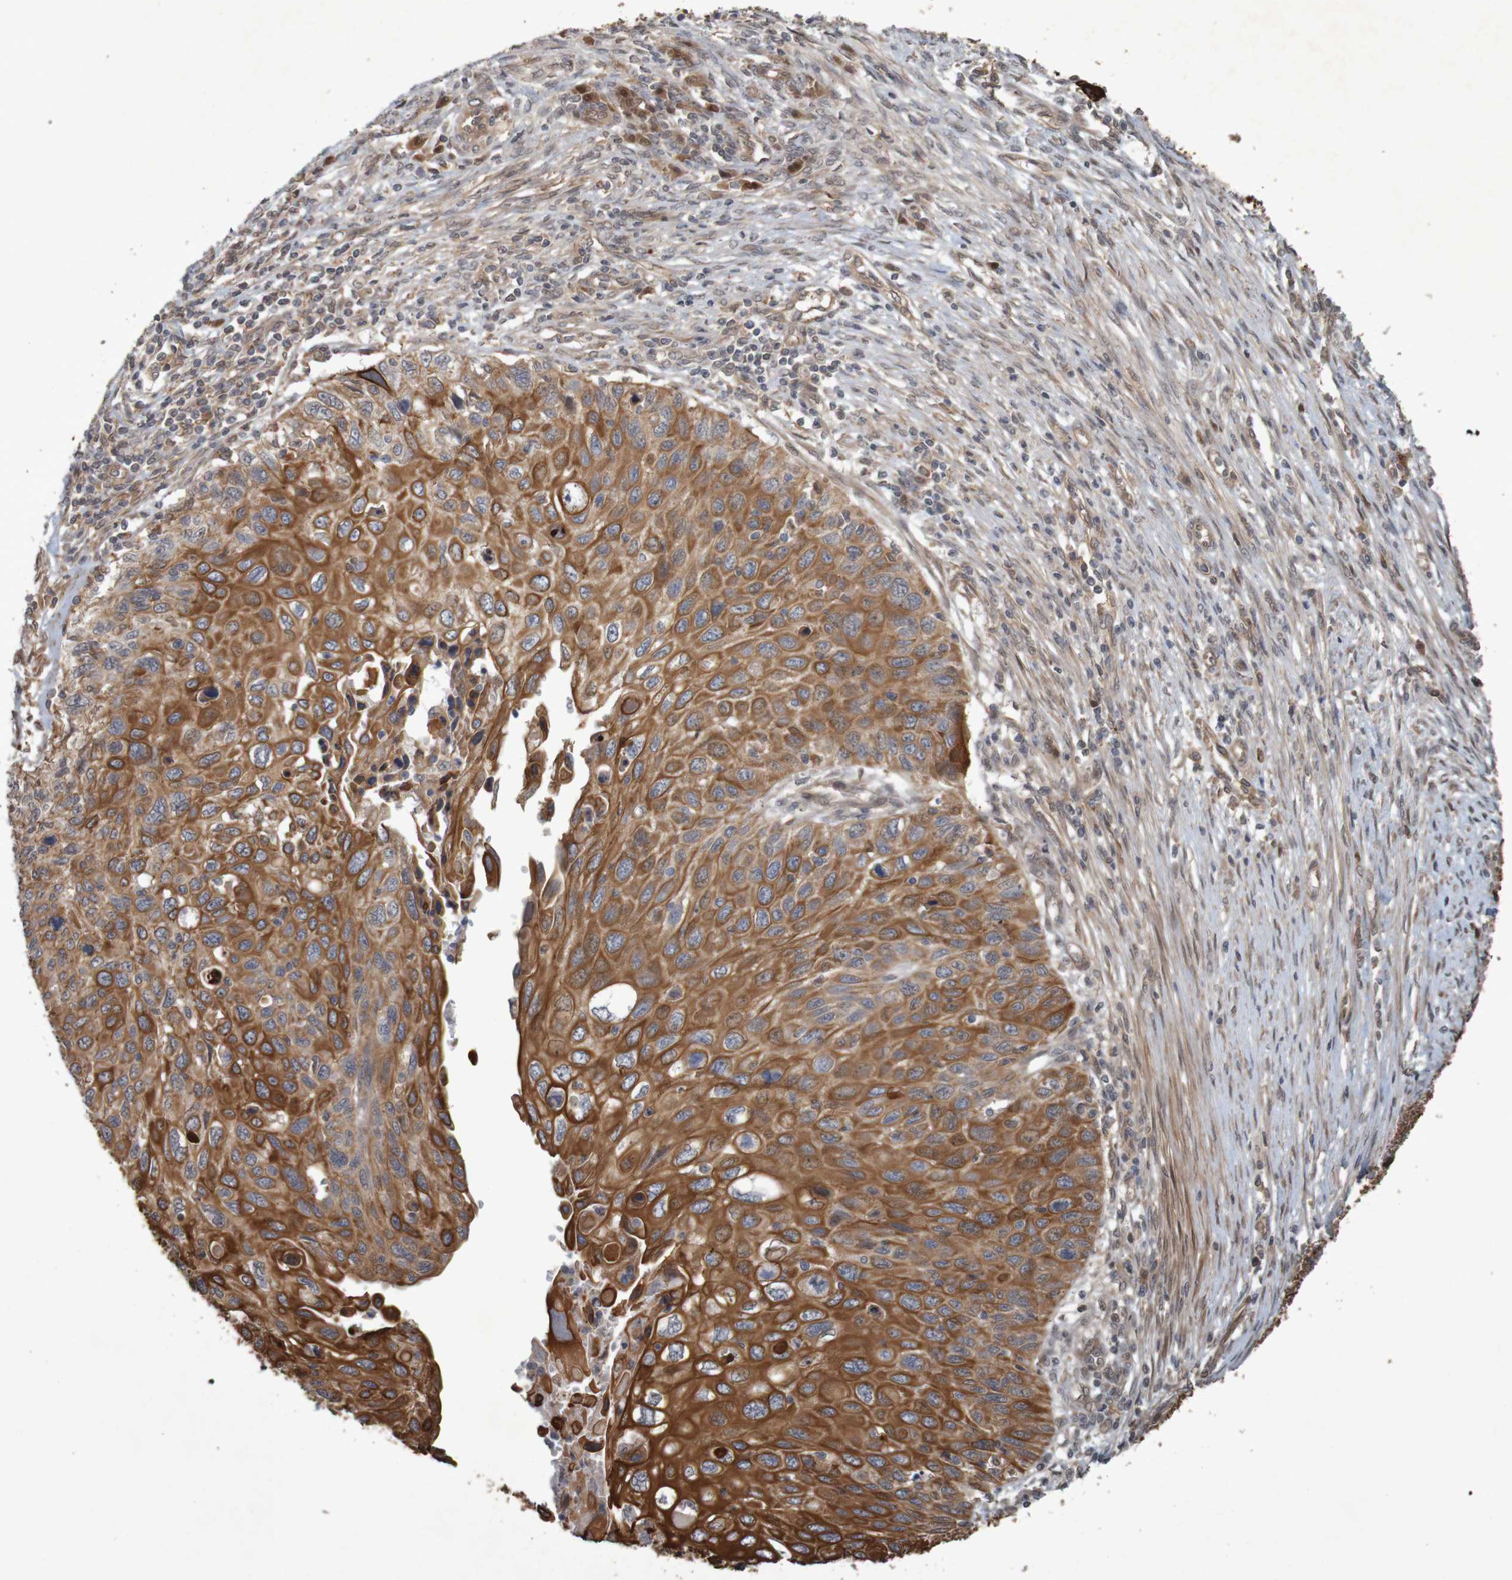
{"staining": {"intensity": "strong", "quantity": ">75%", "location": "cytoplasmic/membranous"}, "tissue": "cervical cancer", "cell_type": "Tumor cells", "image_type": "cancer", "snomed": [{"axis": "morphology", "description": "Squamous cell carcinoma, NOS"}, {"axis": "topography", "description": "Cervix"}], "caption": "Immunohistochemistry (DAB (3,3'-diaminobenzidine)) staining of human cervical cancer exhibits strong cytoplasmic/membranous protein expression in approximately >75% of tumor cells. (brown staining indicates protein expression, while blue staining denotes nuclei).", "gene": "ARHGEF11", "patient": {"sex": "female", "age": 70}}